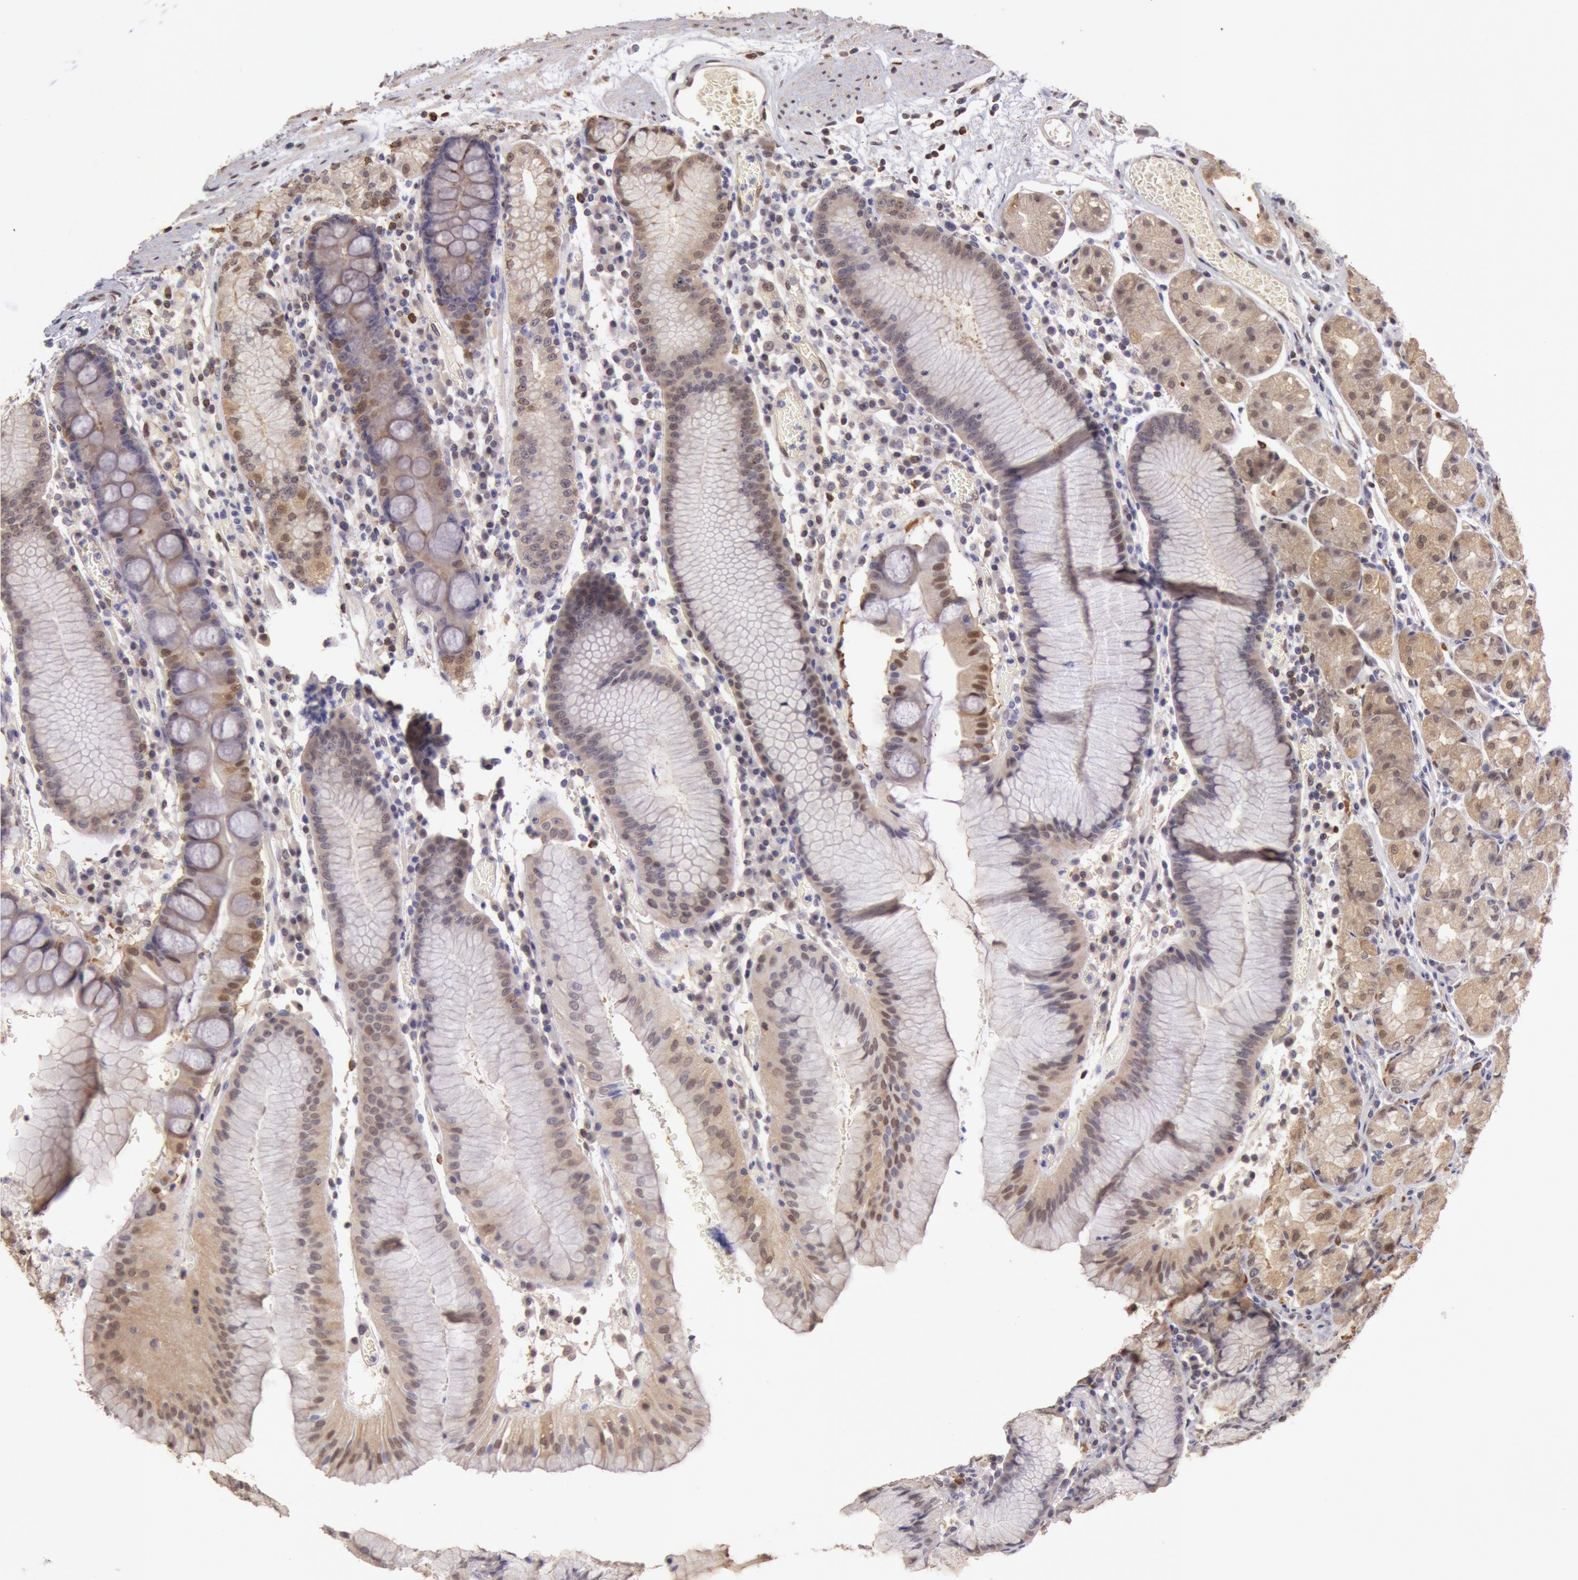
{"staining": {"intensity": "moderate", "quantity": ">75%", "location": "cytoplasmic/membranous,nuclear"}, "tissue": "stomach", "cell_type": "Glandular cells", "image_type": "normal", "snomed": [{"axis": "morphology", "description": "Normal tissue, NOS"}, {"axis": "topography", "description": "Stomach, lower"}], "caption": "Moderate cytoplasmic/membranous,nuclear positivity for a protein is appreciated in approximately >75% of glandular cells of normal stomach using immunohistochemistry.", "gene": "SOD1", "patient": {"sex": "female", "age": 73}}